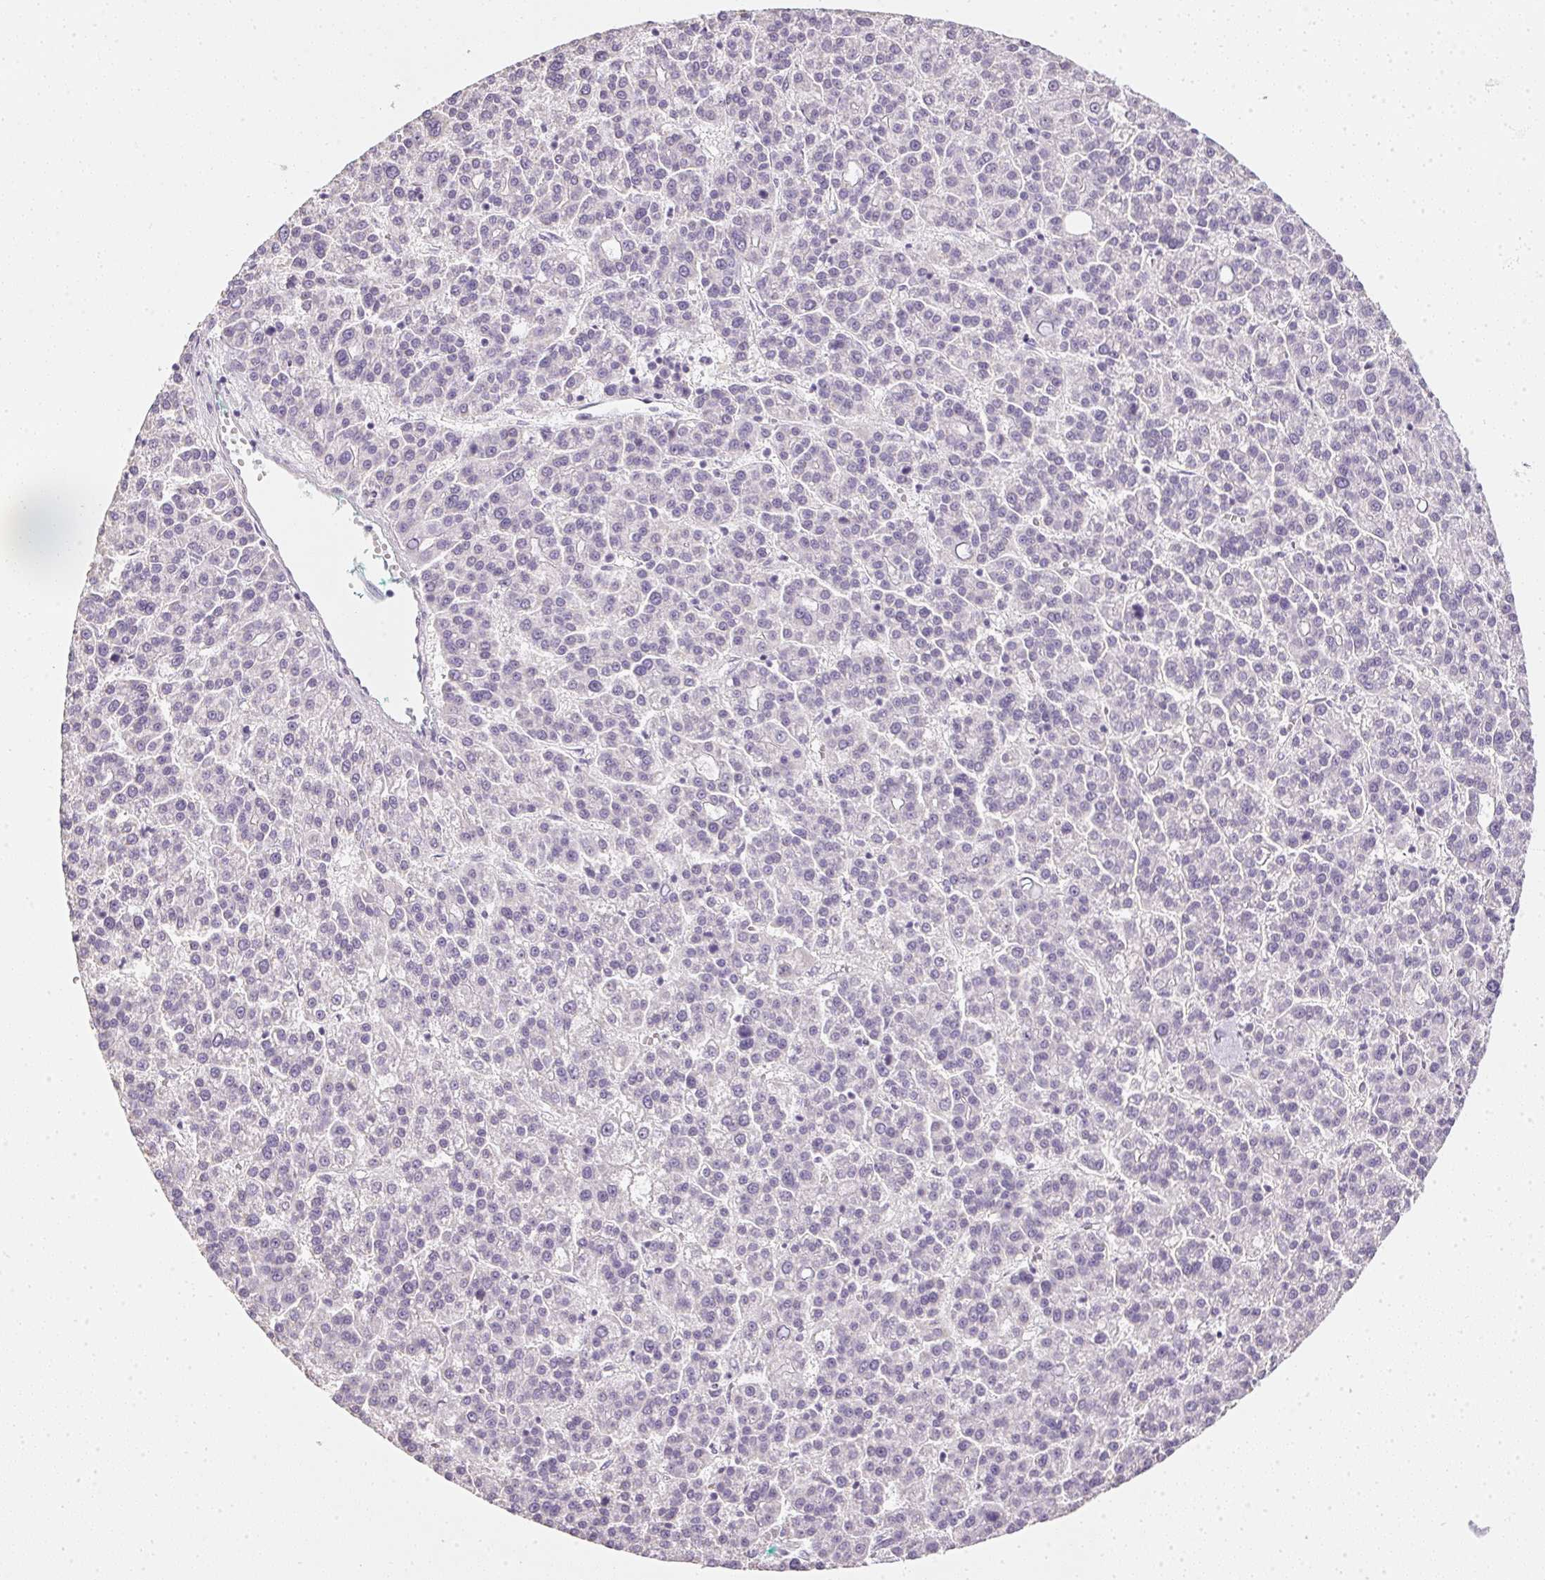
{"staining": {"intensity": "negative", "quantity": "none", "location": "none"}, "tissue": "liver cancer", "cell_type": "Tumor cells", "image_type": "cancer", "snomed": [{"axis": "morphology", "description": "Carcinoma, Hepatocellular, NOS"}, {"axis": "topography", "description": "Liver"}], "caption": "This photomicrograph is of hepatocellular carcinoma (liver) stained with IHC to label a protein in brown with the nuclei are counter-stained blue. There is no positivity in tumor cells. (DAB (3,3'-diaminobenzidine) immunohistochemistry with hematoxylin counter stain).", "gene": "TMEM72", "patient": {"sex": "female", "age": 58}}